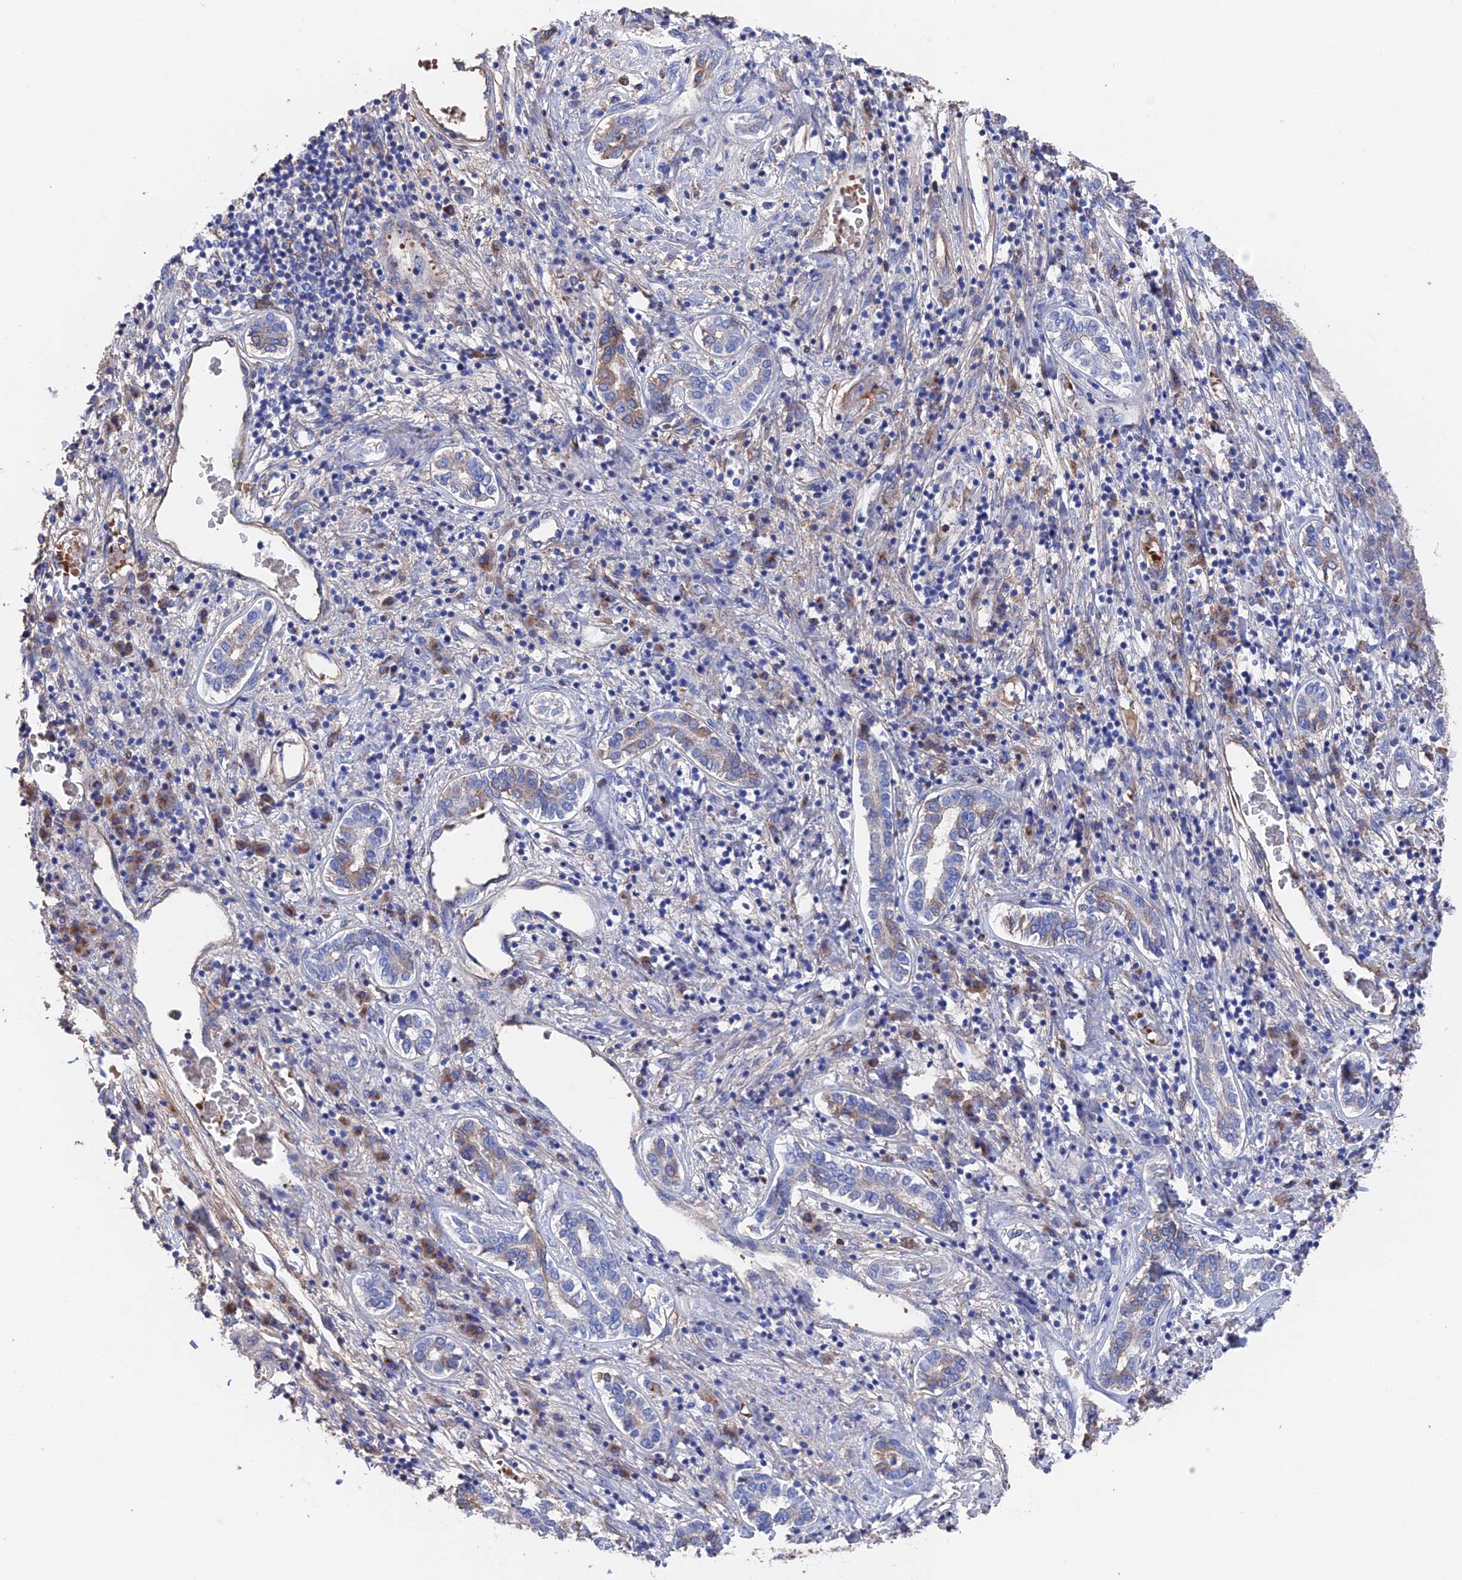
{"staining": {"intensity": "moderate", "quantity": "<25%", "location": "cytoplasmic/membranous"}, "tissue": "liver cancer", "cell_type": "Tumor cells", "image_type": "cancer", "snomed": [{"axis": "morphology", "description": "Carcinoma, Hepatocellular, NOS"}, {"axis": "topography", "description": "Liver"}], "caption": "Tumor cells reveal low levels of moderate cytoplasmic/membranous staining in about <25% of cells in human liver cancer (hepatocellular carcinoma). (brown staining indicates protein expression, while blue staining denotes nuclei).", "gene": "HPF1", "patient": {"sex": "male", "age": 65}}